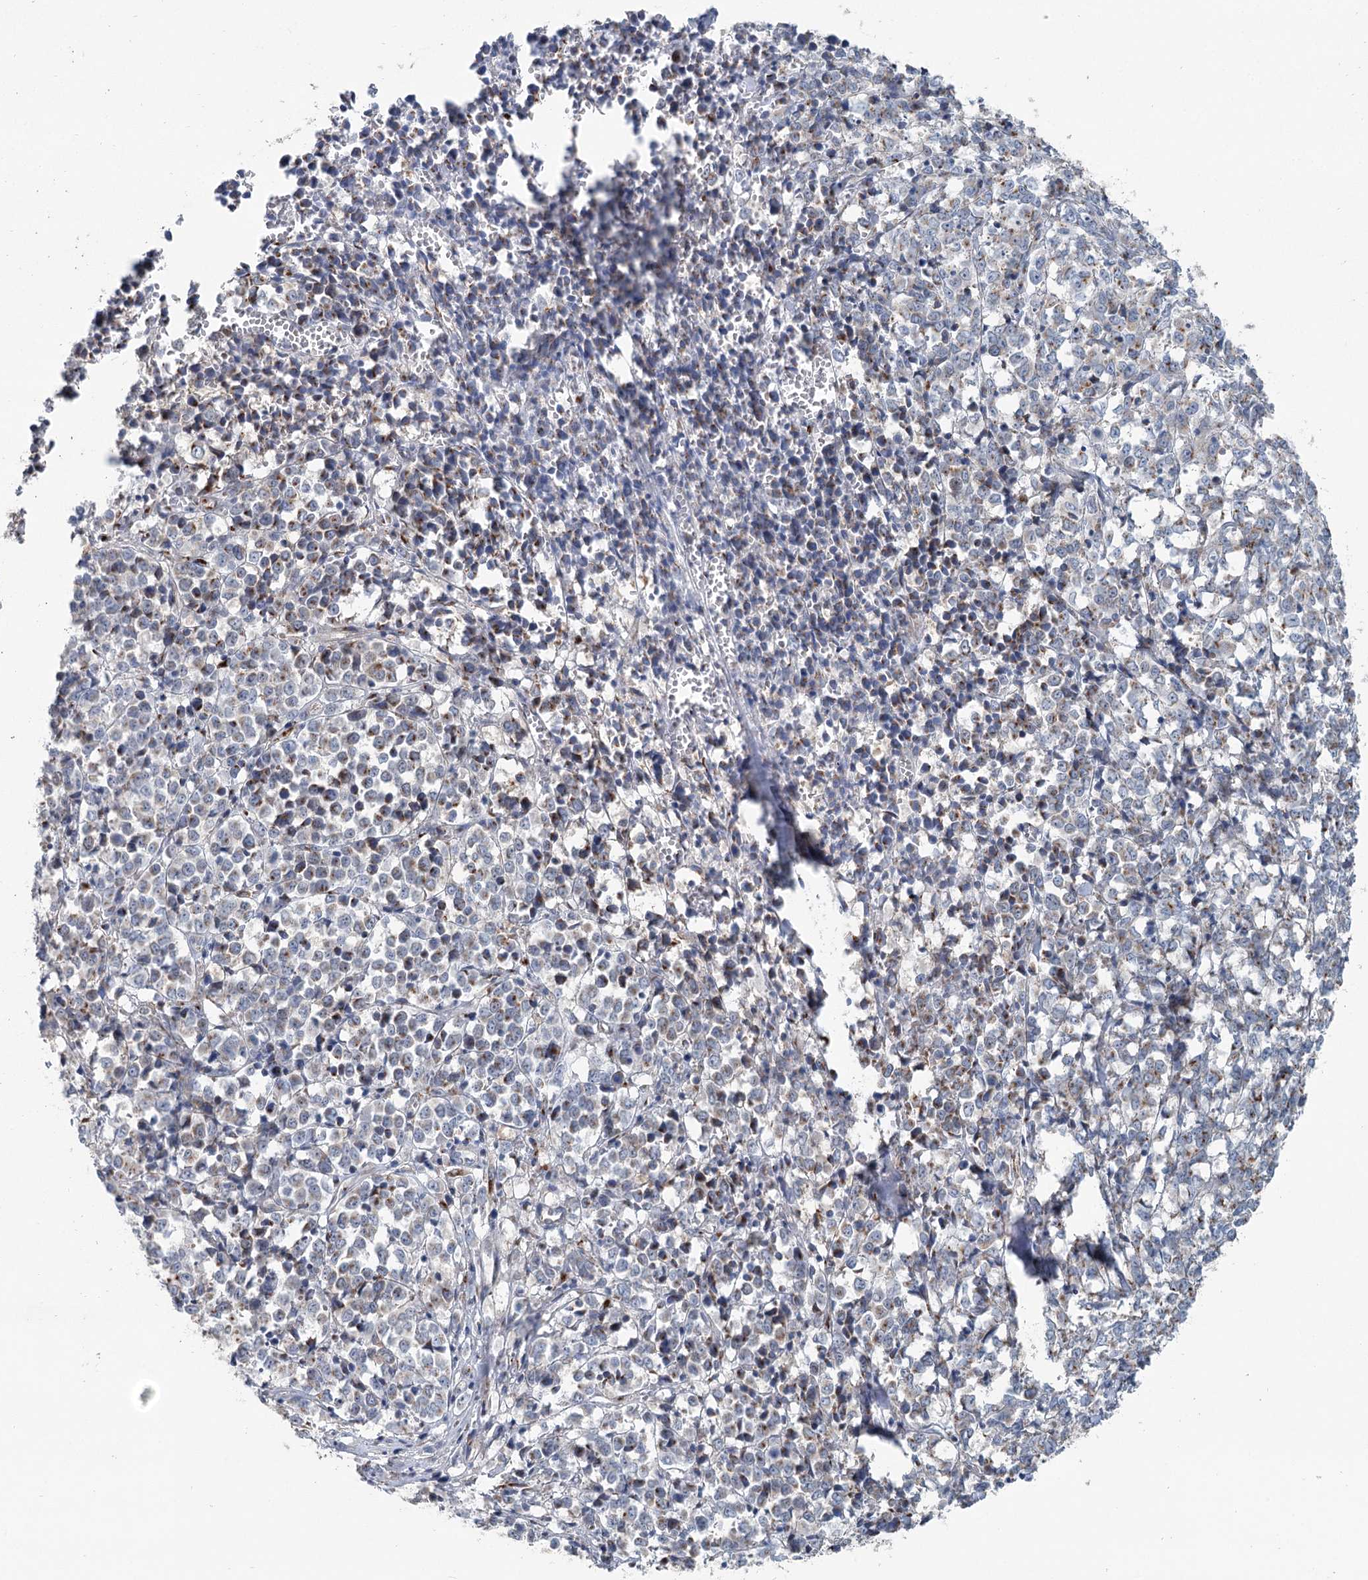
{"staining": {"intensity": "moderate", "quantity": "<25%", "location": "cytoplasmic/membranous"}, "tissue": "melanoma", "cell_type": "Tumor cells", "image_type": "cancer", "snomed": [{"axis": "morphology", "description": "Malignant melanoma, NOS"}, {"axis": "topography", "description": "Skin"}], "caption": "Immunohistochemical staining of human malignant melanoma displays moderate cytoplasmic/membranous protein staining in approximately <25% of tumor cells.", "gene": "ITIH5", "patient": {"sex": "female", "age": 72}}